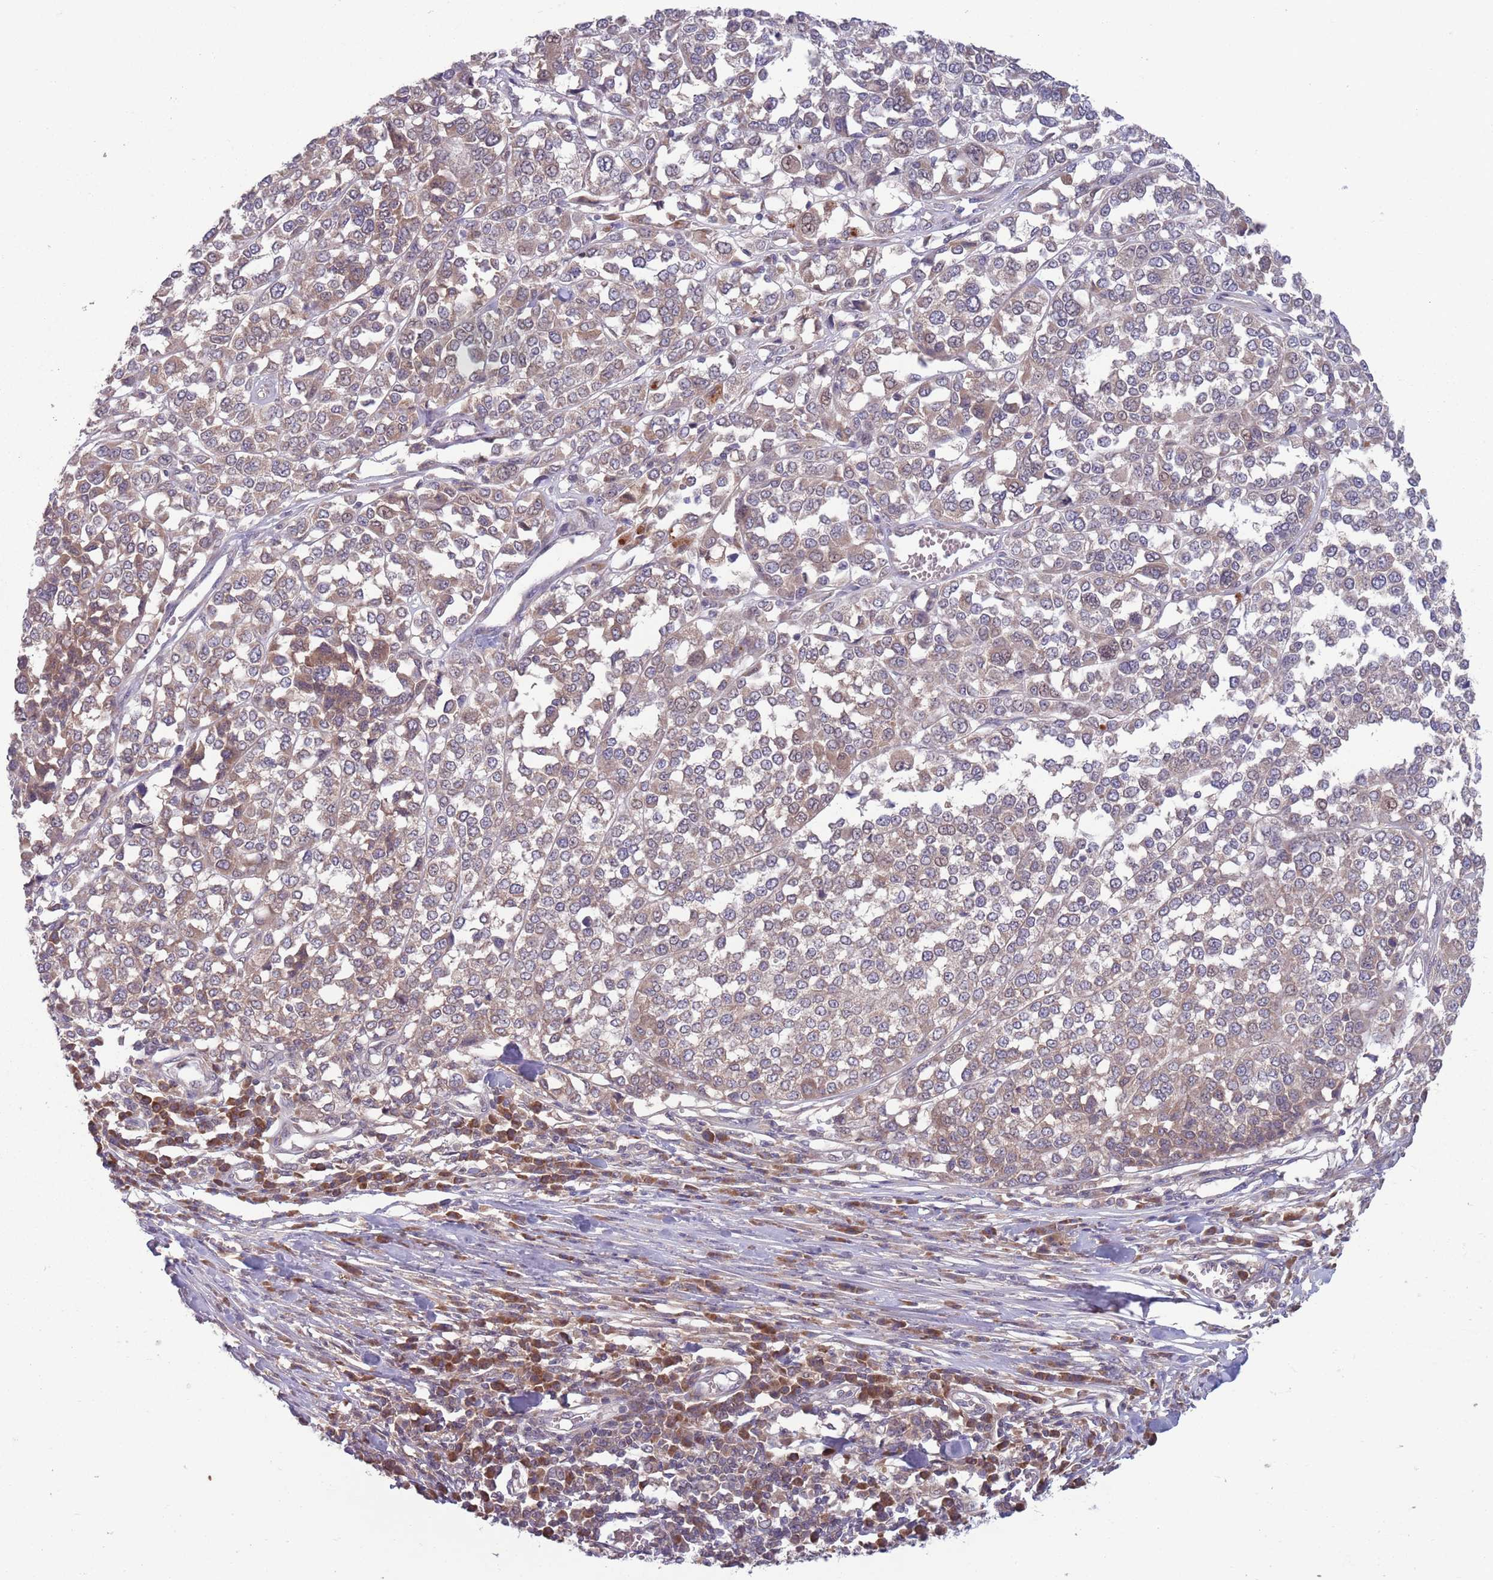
{"staining": {"intensity": "weak", "quantity": "25%-75%", "location": "cytoplasmic/membranous"}, "tissue": "melanoma", "cell_type": "Tumor cells", "image_type": "cancer", "snomed": [{"axis": "morphology", "description": "Malignant melanoma, Metastatic site"}, {"axis": "topography", "description": "Lymph node"}], "caption": "This micrograph displays immunohistochemistry staining of malignant melanoma (metastatic site), with low weak cytoplasmic/membranous positivity in approximately 25%-75% of tumor cells.", "gene": "TYW1", "patient": {"sex": "male", "age": 44}}